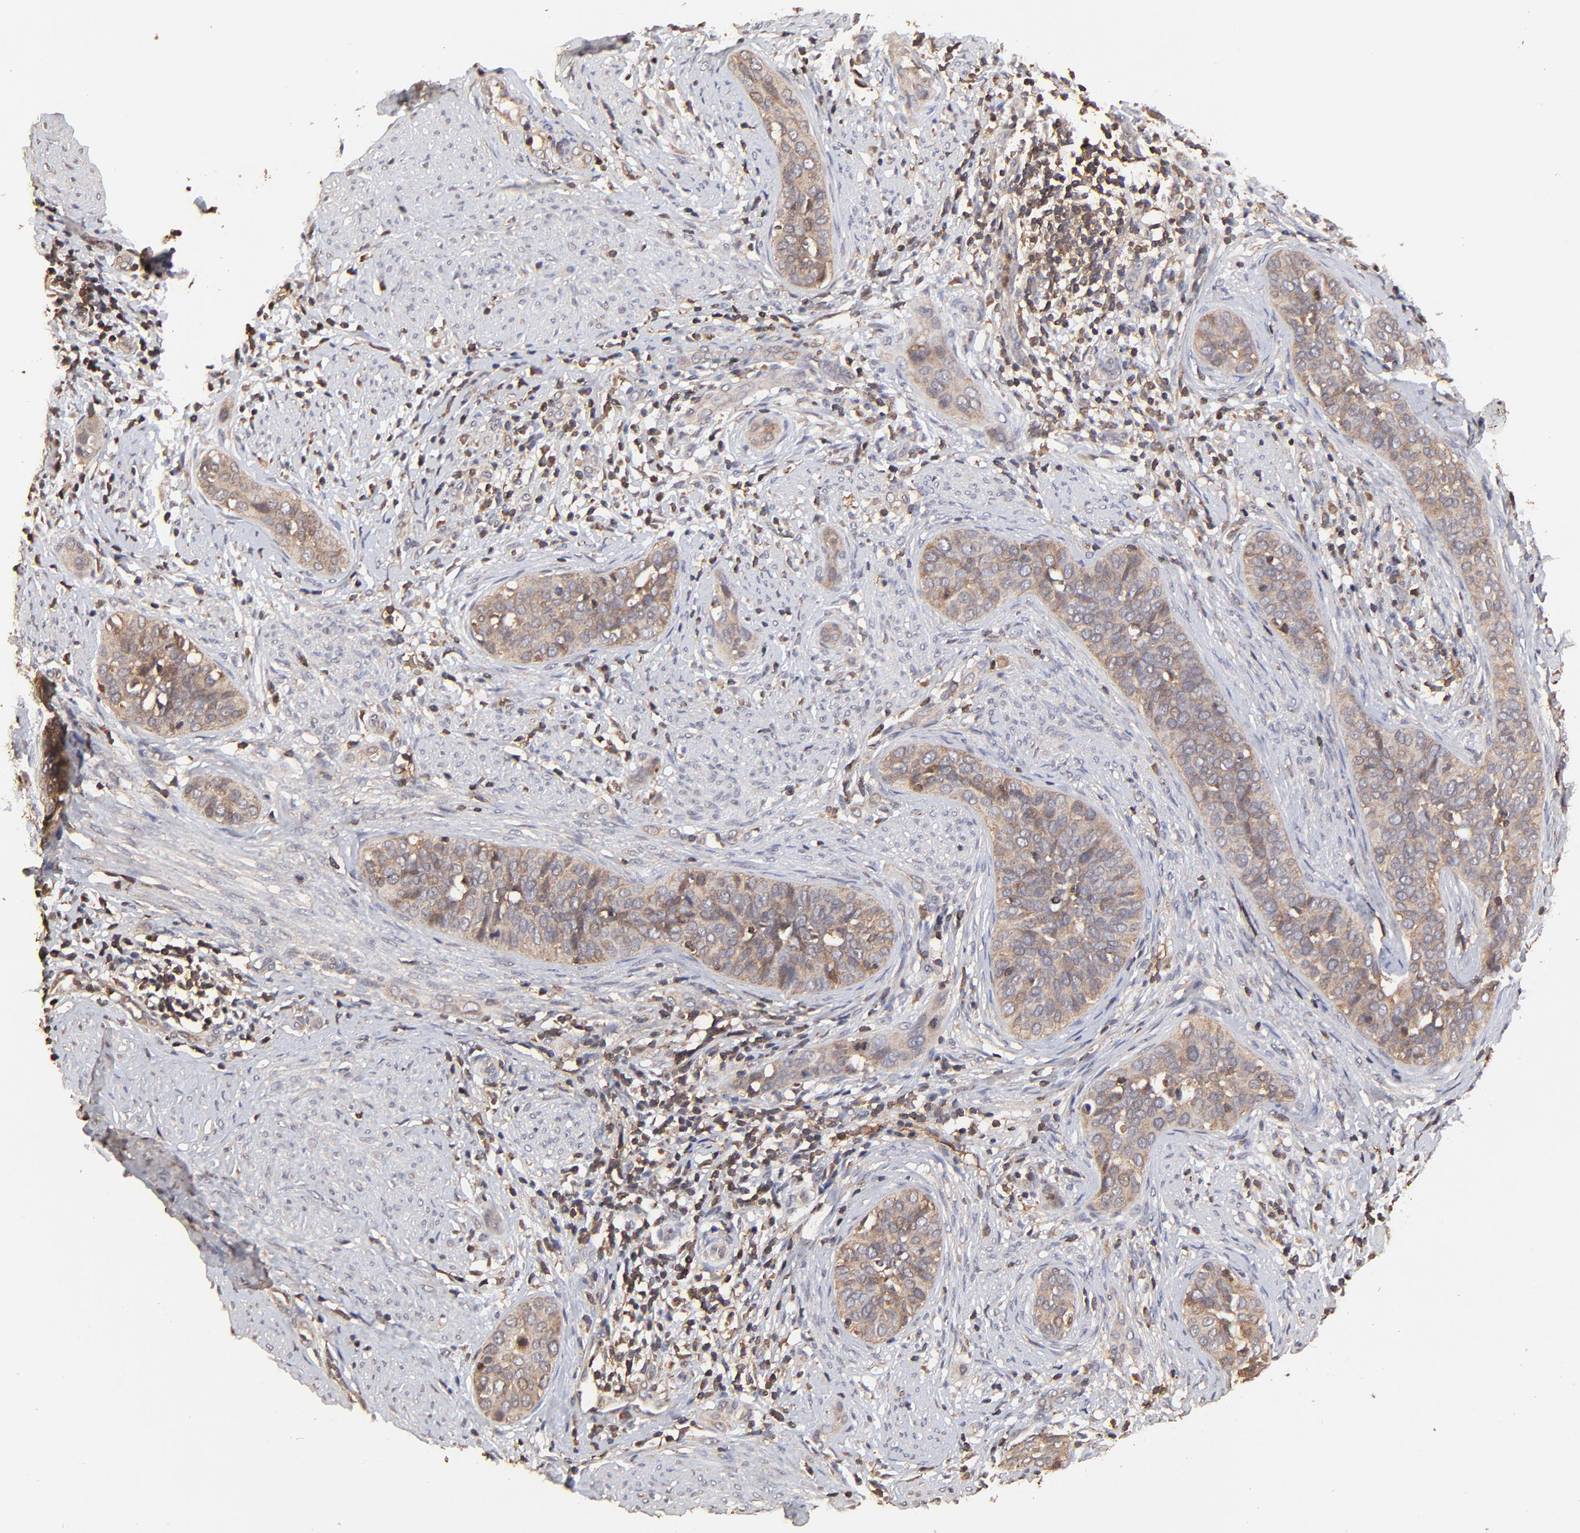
{"staining": {"intensity": "moderate", "quantity": ">75%", "location": "cytoplasmic/membranous"}, "tissue": "cervical cancer", "cell_type": "Tumor cells", "image_type": "cancer", "snomed": [{"axis": "morphology", "description": "Squamous cell carcinoma, NOS"}, {"axis": "topography", "description": "Cervix"}], "caption": "DAB (3,3'-diaminobenzidine) immunohistochemical staining of human cervical cancer (squamous cell carcinoma) reveals moderate cytoplasmic/membranous protein staining in about >75% of tumor cells.", "gene": "STON2", "patient": {"sex": "female", "age": 31}}